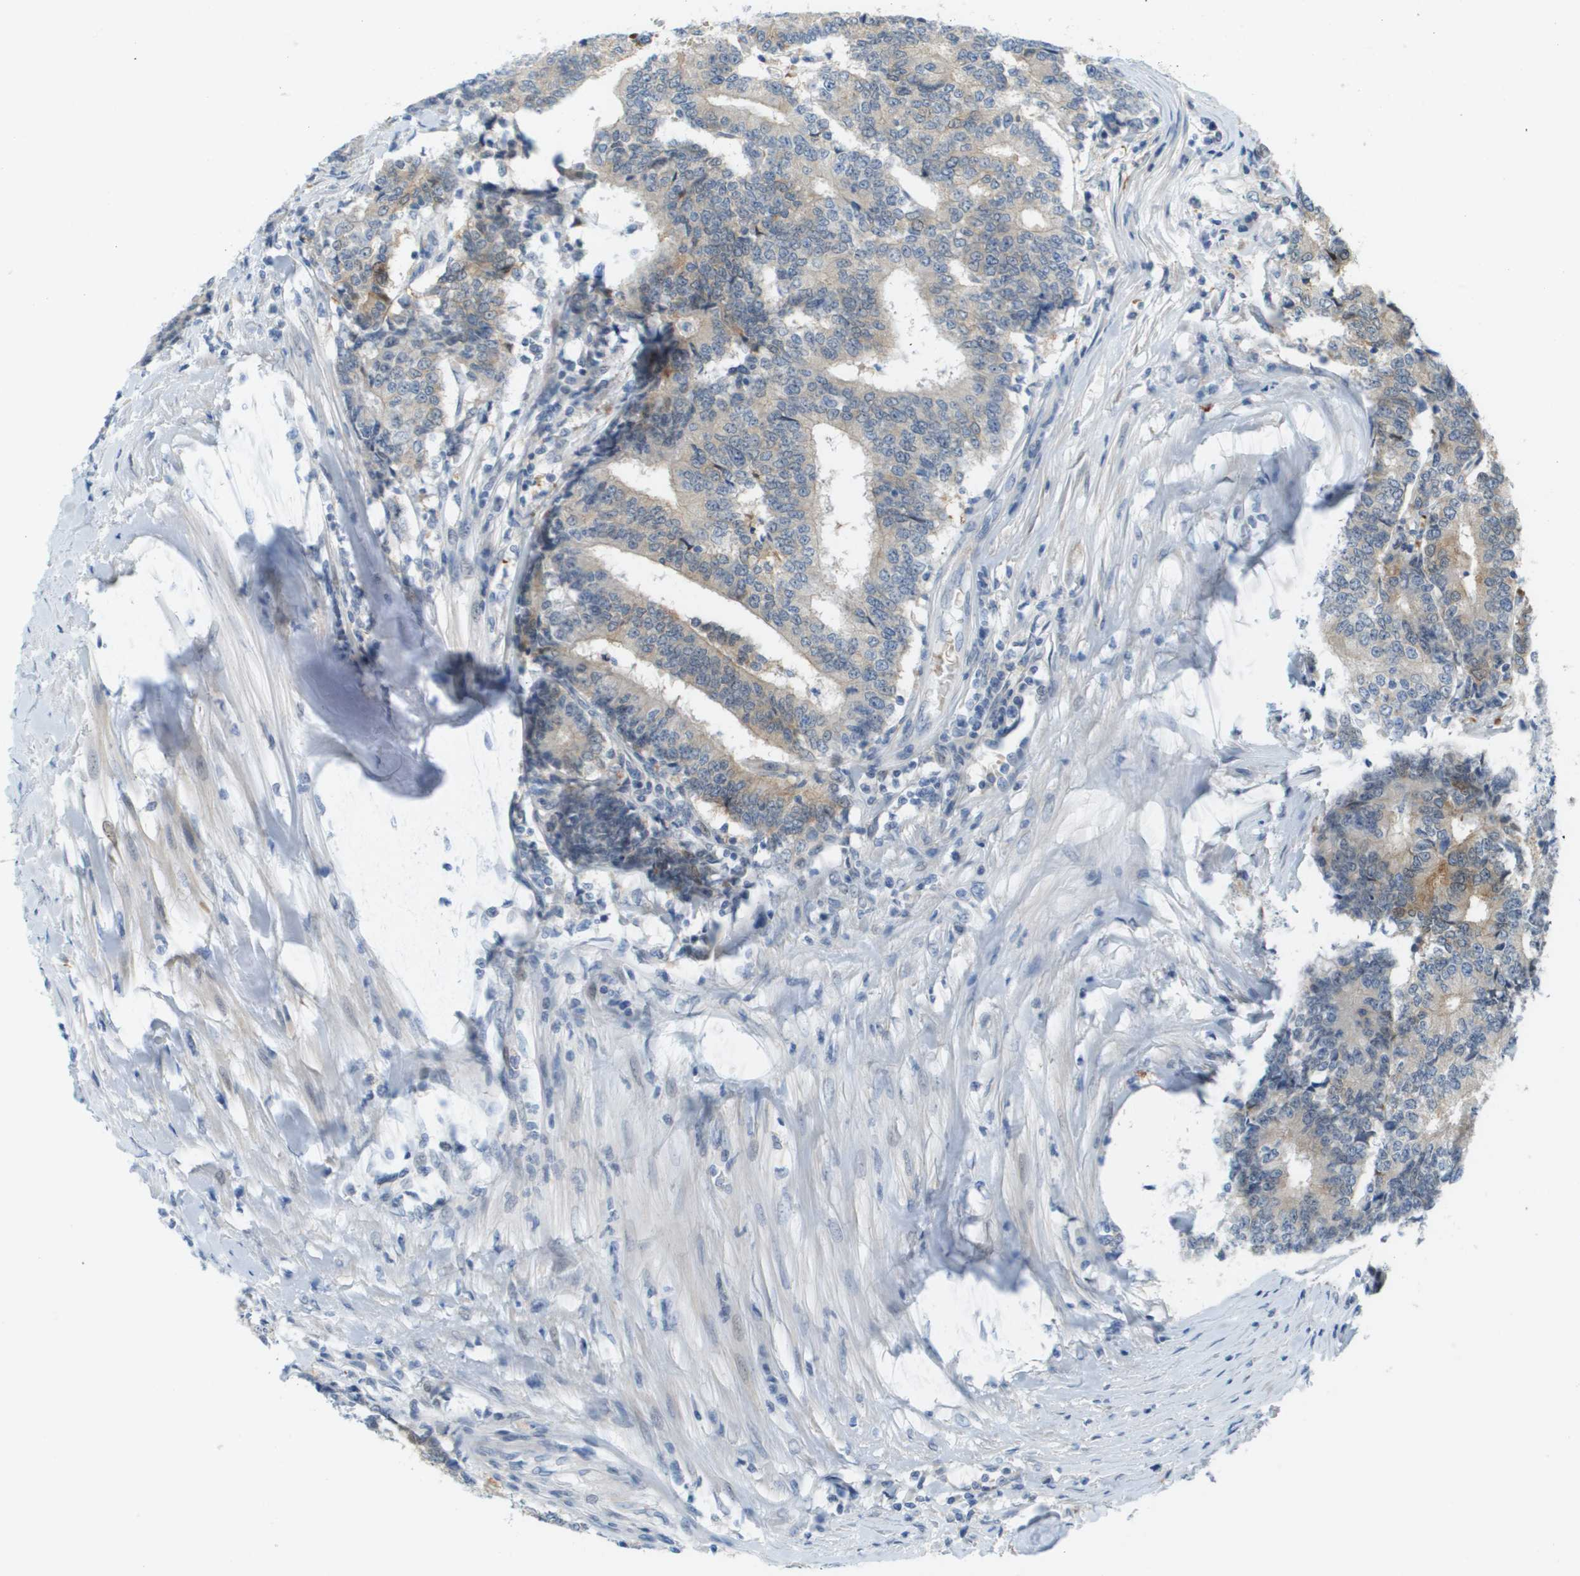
{"staining": {"intensity": "weak", "quantity": "<25%", "location": "cytoplasmic/membranous"}, "tissue": "prostate cancer", "cell_type": "Tumor cells", "image_type": "cancer", "snomed": [{"axis": "morphology", "description": "Normal tissue, NOS"}, {"axis": "morphology", "description": "Adenocarcinoma, High grade"}, {"axis": "topography", "description": "Prostate"}, {"axis": "topography", "description": "Seminal veicle"}], "caption": "Protein analysis of prostate cancer (high-grade adenocarcinoma) shows no significant positivity in tumor cells.", "gene": "CUL9", "patient": {"sex": "male", "age": 55}}